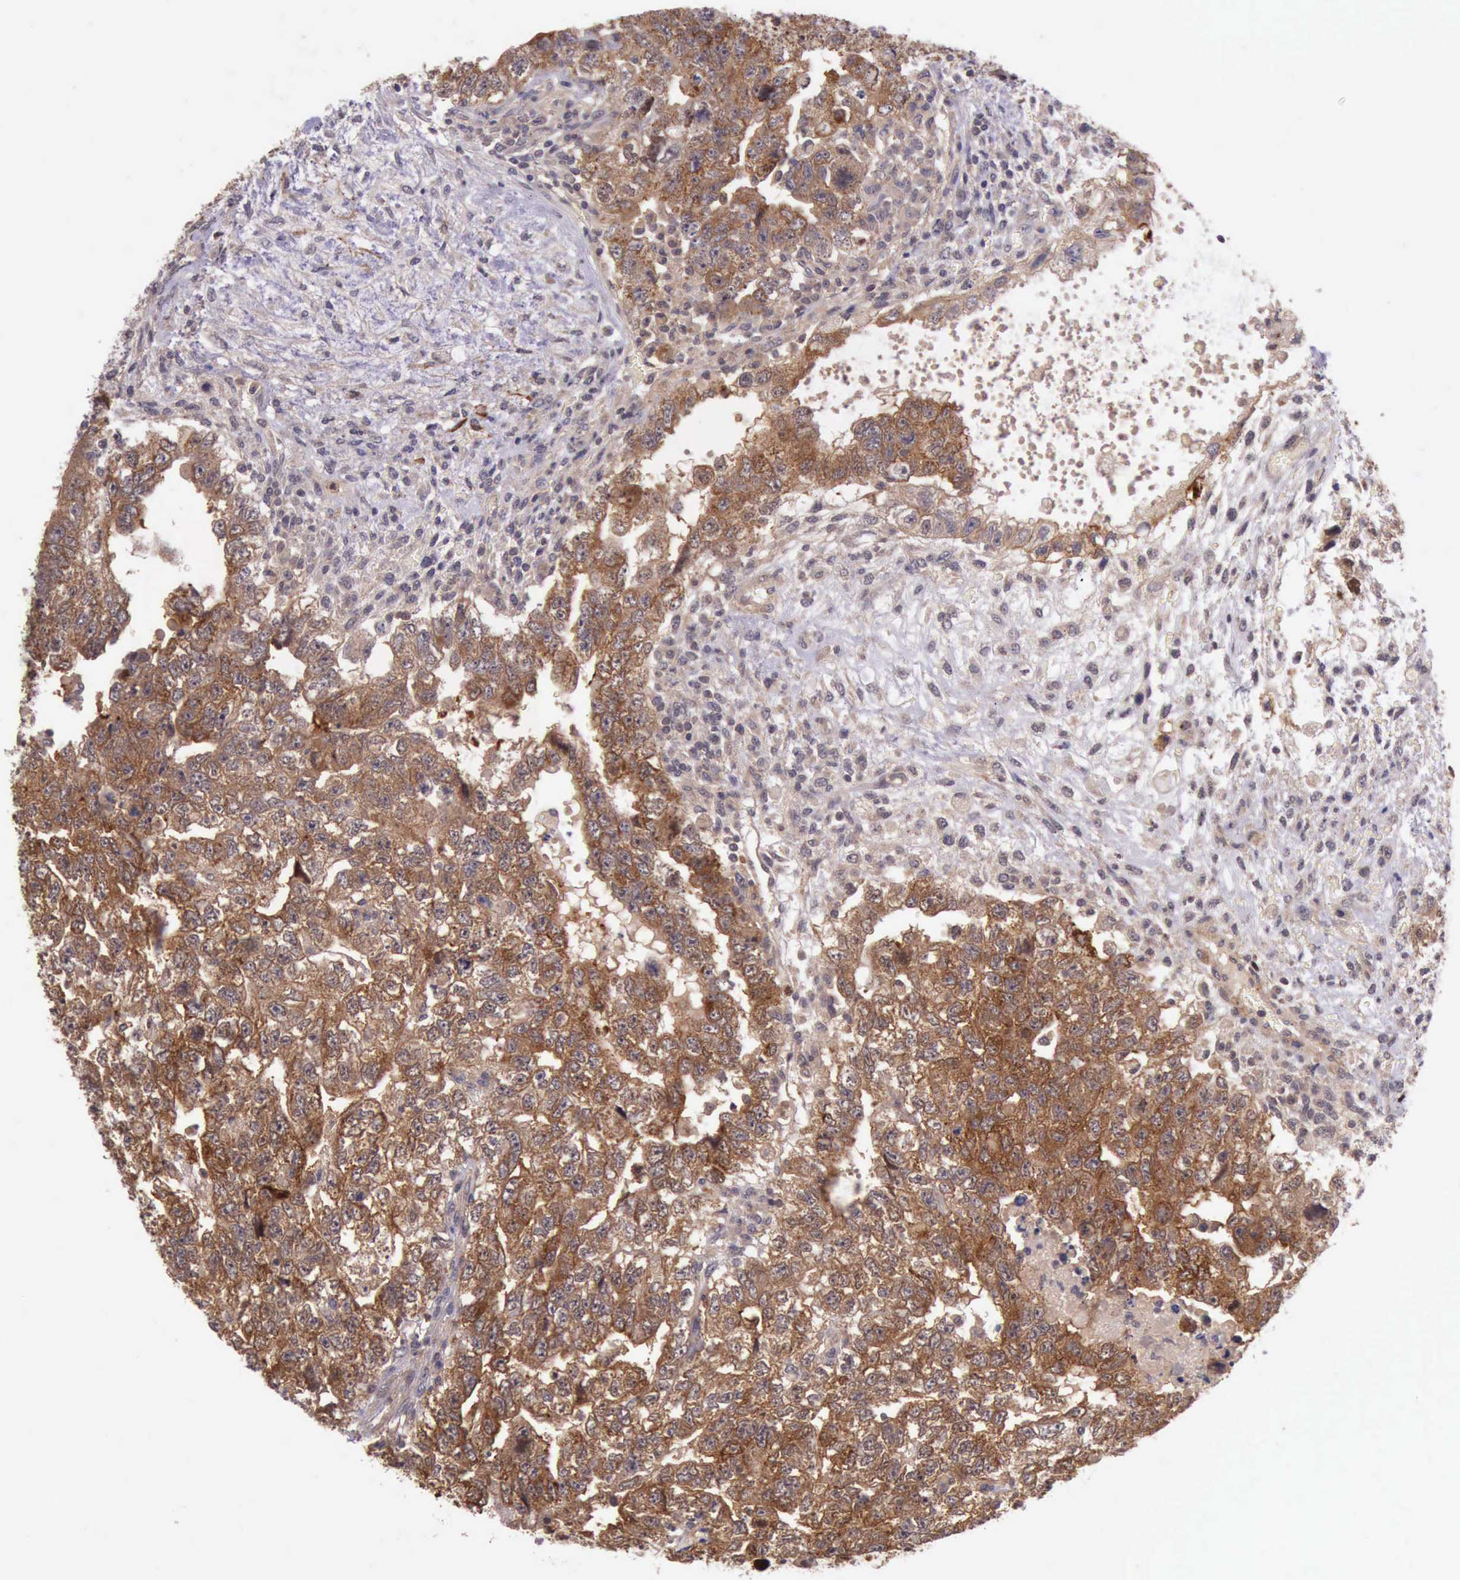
{"staining": {"intensity": "moderate", "quantity": ">75%", "location": "cytoplasmic/membranous"}, "tissue": "testis cancer", "cell_type": "Tumor cells", "image_type": "cancer", "snomed": [{"axis": "morphology", "description": "Carcinoma, Embryonal, NOS"}, {"axis": "topography", "description": "Testis"}], "caption": "Brown immunohistochemical staining in human testis cancer (embryonal carcinoma) exhibits moderate cytoplasmic/membranous staining in about >75% of tumor cells. Using DAB (brown) and hematoxylin (blue) stains, captured at high magnification using brightfield microscopy.", "gene": "PRICKLE3", "patient": {"sex": "male", "age": 36}}